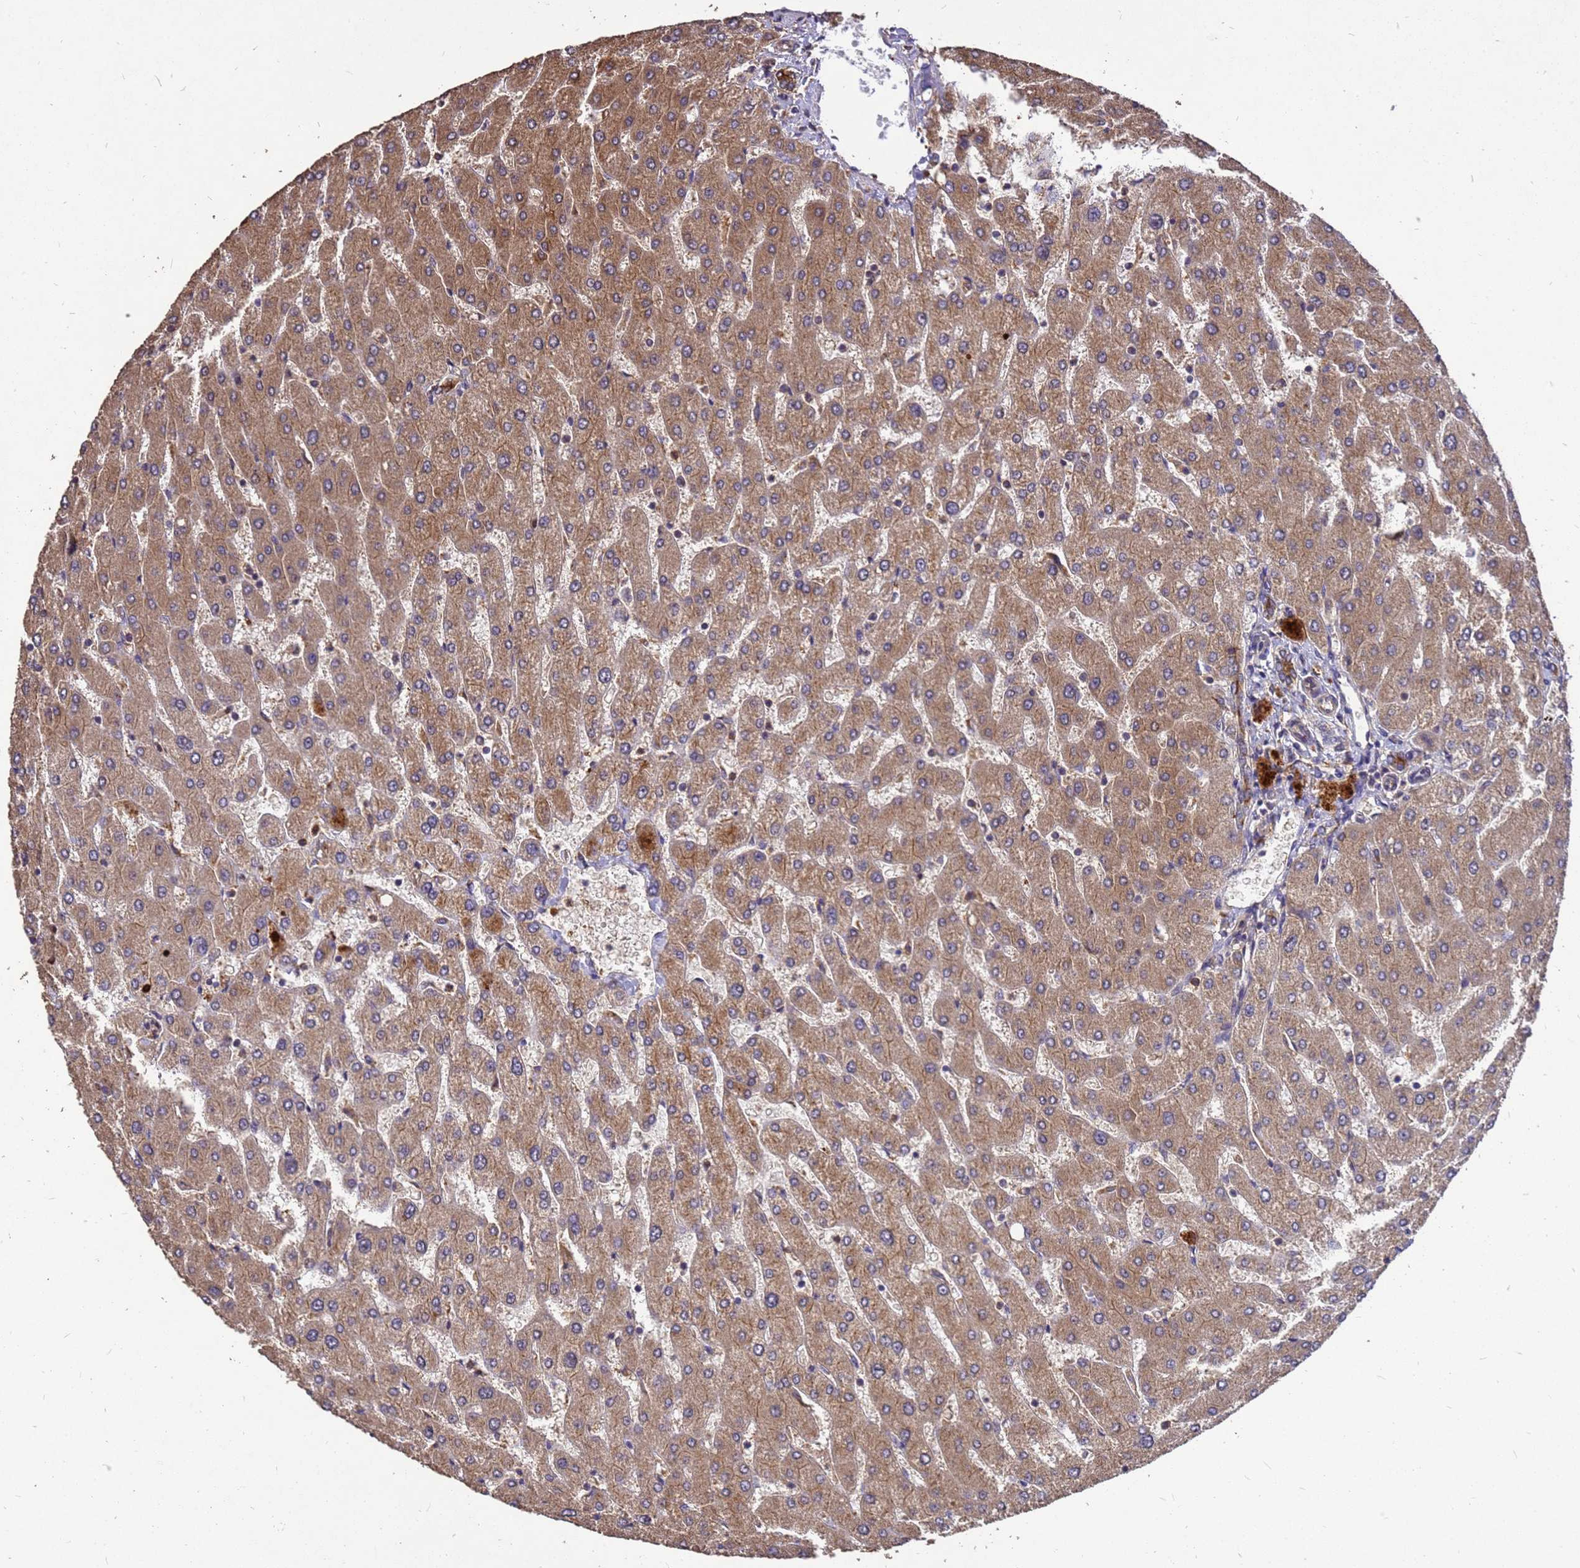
{"staining": {"intensity": "strong", "quantity": ">75%", "location": "cytoplasmic/membranous"}, "tissue": "liver", "cell_type": "Cholangiocytes", "image_type": "normal", "snomed": [{"axis": "morphology", "description": "Normal tissue, NOS"}, {"axis": "topography", "description": "Liver"}], "caption": "Protein staining by immunohistochemistry (IHC) demonstrates strong cytoplasmic/membranous expression in approximately >75% of cholangiocytes in benign liver.", "gene": "ZNF618", "patient": {"sex": "male", "age": 55}}